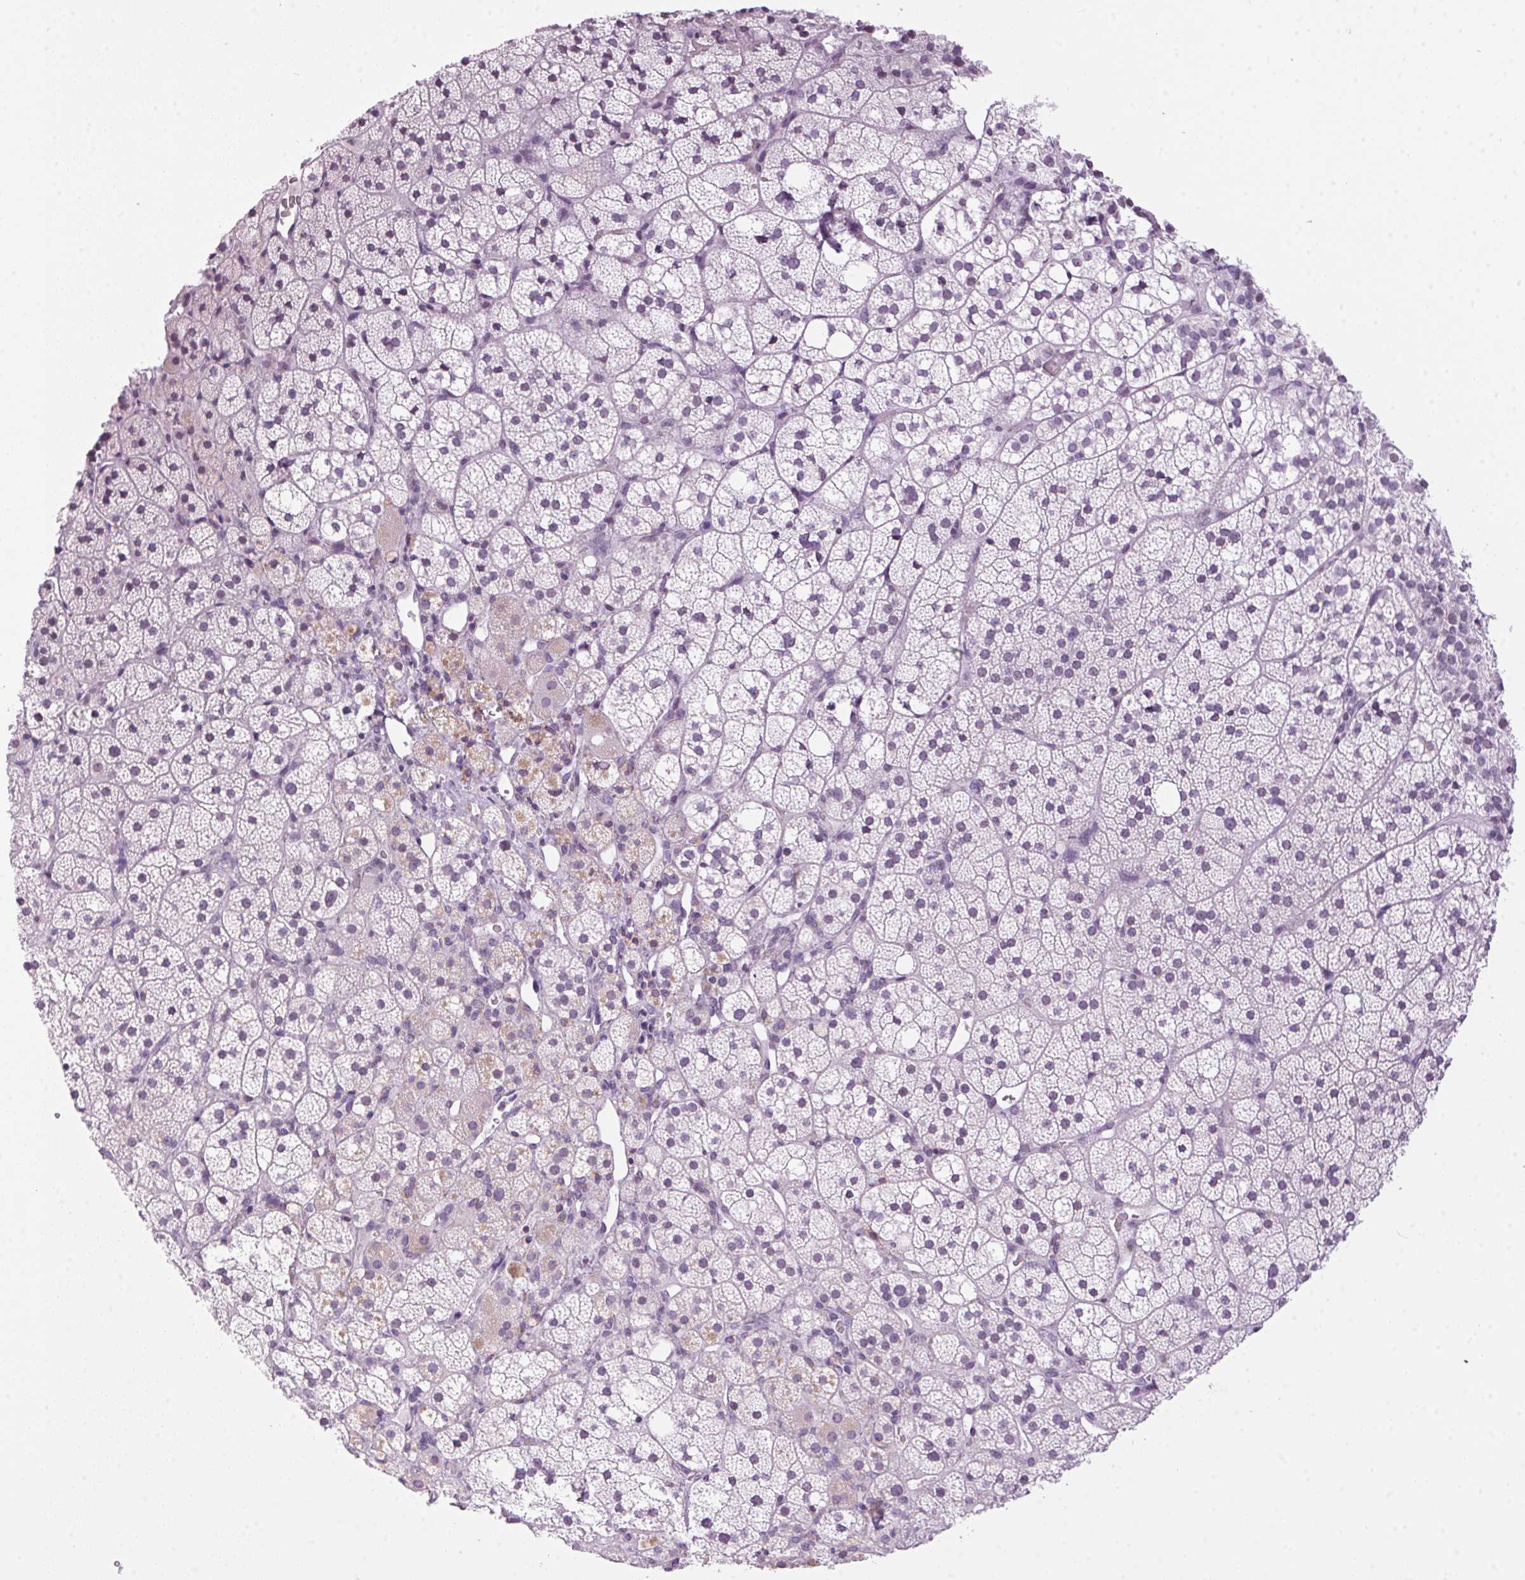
{"staining": {"intensity": "negative", "quantity": "none", "location": "none"}, "tissue": "adrenal gland", "cell_type": "Glandular cells", "image_type": "normal", "snomed": [{"axis": "morphology", "description": "Normal tissue, NOS"}, {"axis": "topography", "description": "Adrenal gland"}], "caption": "Glandular cells are negative for brown protein staining in unremarkable adrenal gland. The staining is performed using DAB brown chromogen with nuclei counter-stained in using hematoxylin.", "gene": "TMEM88B", "patient": {"sex": "male", "age": 53}}